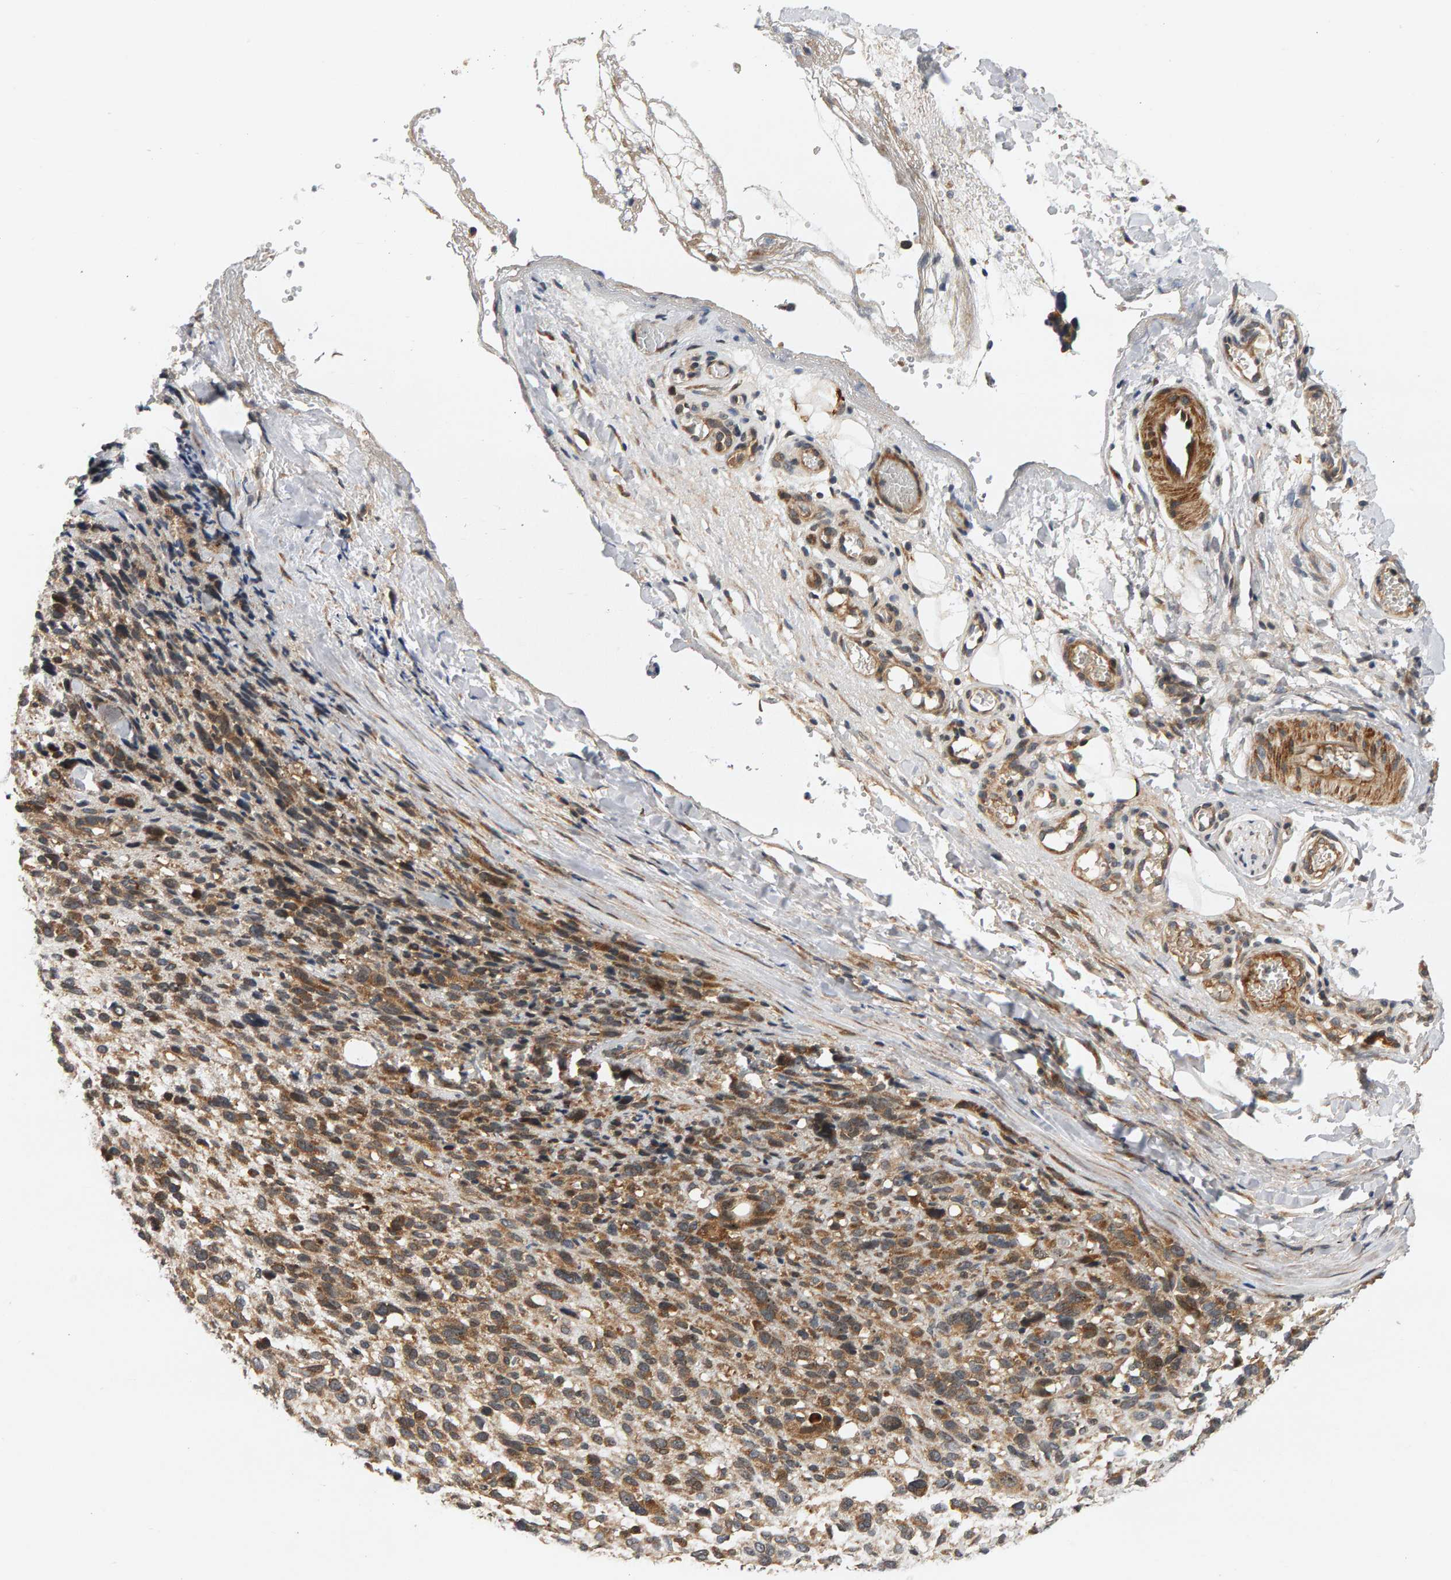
{"staining": {"intensity": "moderate", "quantity": ">75%", "location": "cytoplasmic/membranous"}, "tissue": "melanoma", "cell_type": "Tumor cells", "image_type": "cancer", "snomed": [{"axis": "morphology", "description": "Malignant melanoma, NOS"}, {"axis": "topography", "description": "Skin"}], "caption": "Tumor cells exhibit medium levels of moderate cytoplasmic/membranous expression in approximately >75% of cells in malignant melanoma.", "gene": "BAHCC1", "patient": {"sex": "female", "age": 55}}